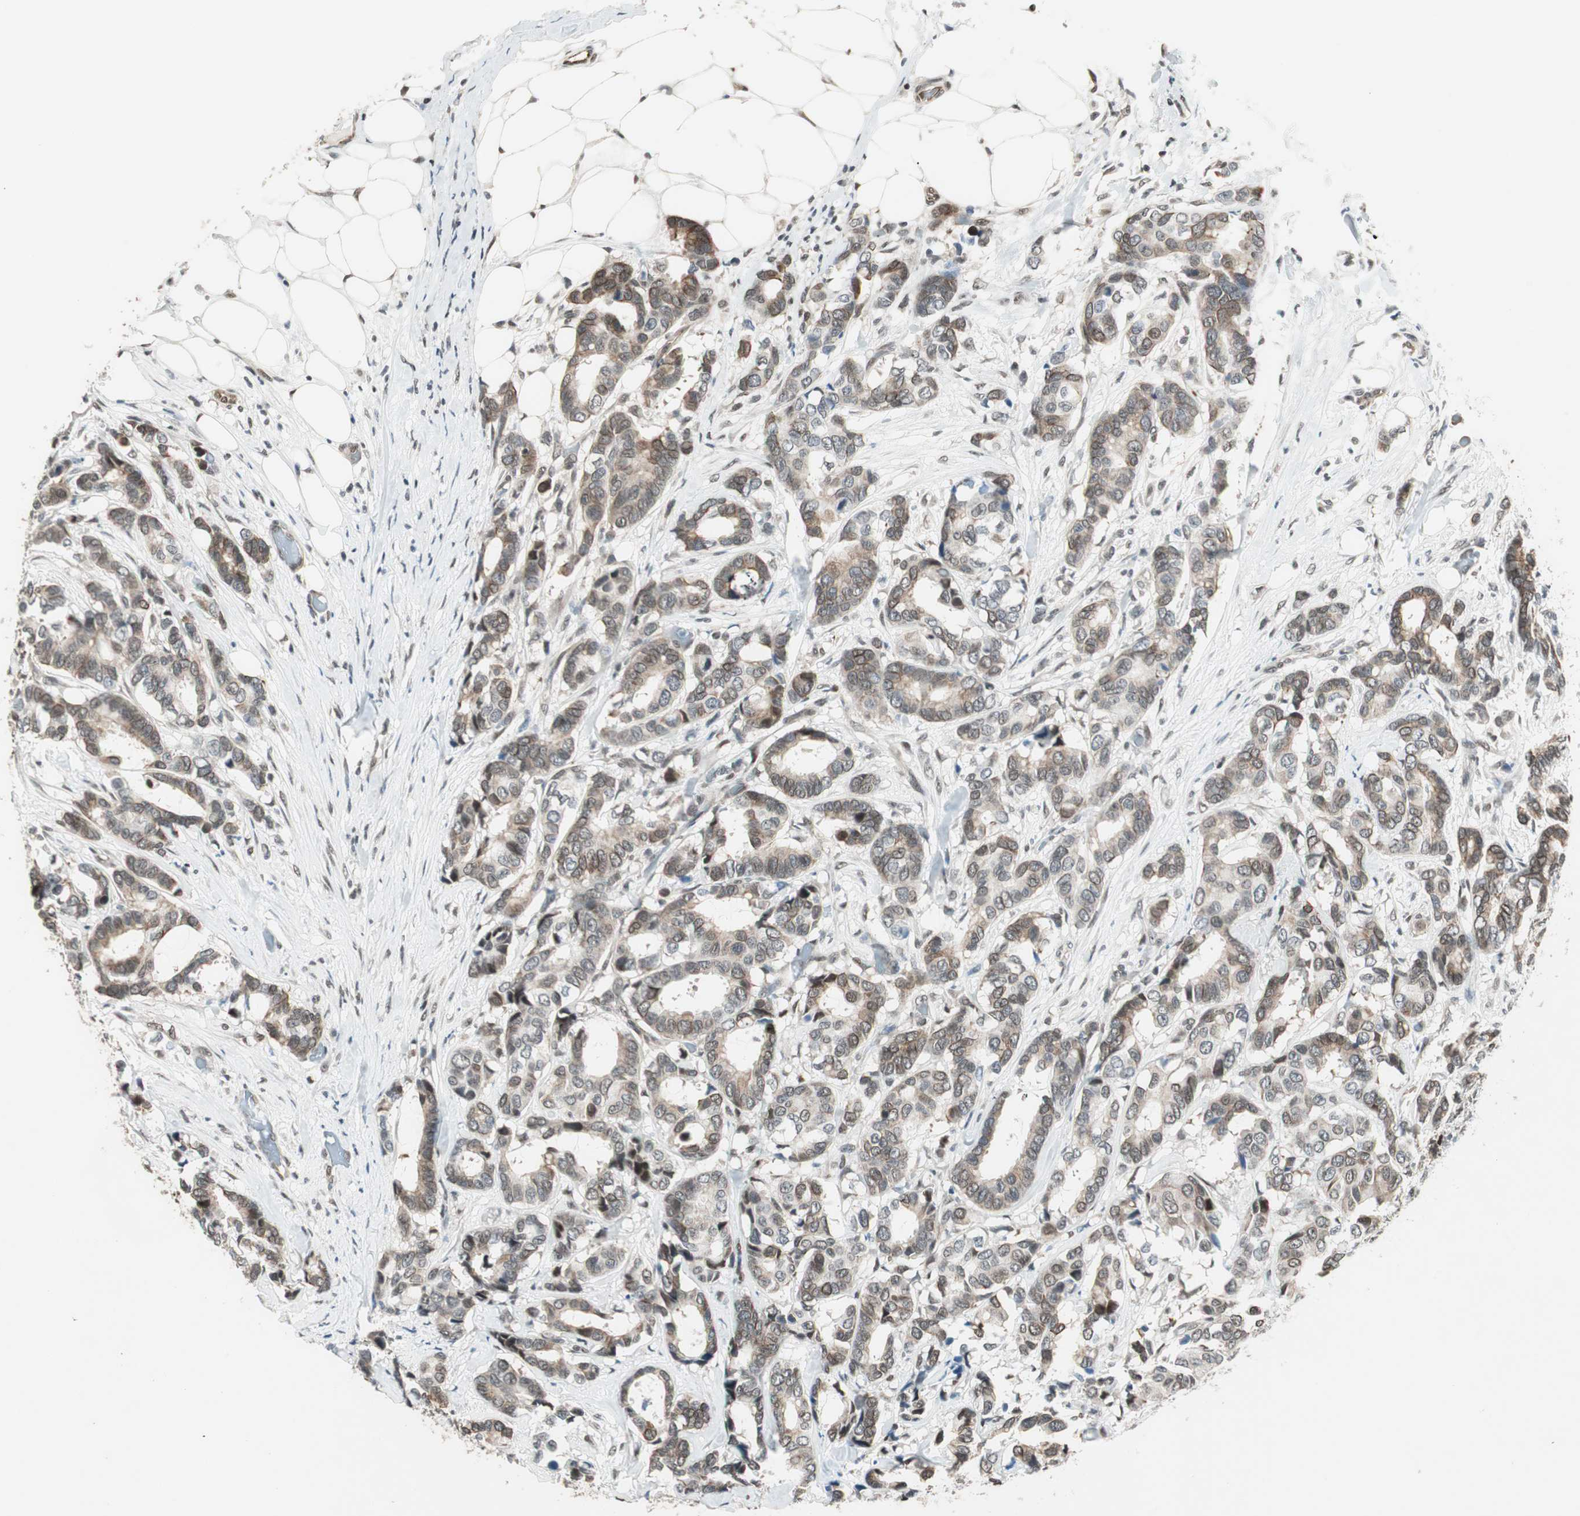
{"staining": {"intensity": "moderate", "quantity": ">75%", "location": "cytoplasmic/membranous,nuclear"}, "tissue": "breast cancer", "cell_type": "Tumor cells", "image_type": "cancer", "snomed": [{"axis": "morphology", "description": "Duct carcinoma"}, {"axis": "topography", "description": "Breast"}], "caption": "Brown immunohistochemical staining in breast cancer (infiltrating ductal carcinoma) shows moderate cytoplasmic/membranous and nuclear staining in approximately >75% of tumor cells. (Stains: DAB (3,3'-diaminobenzidine) in brown, nuclei in blue, Microscopy: brightfield microscopy at high magnification).", "gene": "ZBTB17", "patient": {"sex": "female", "age": 87}}